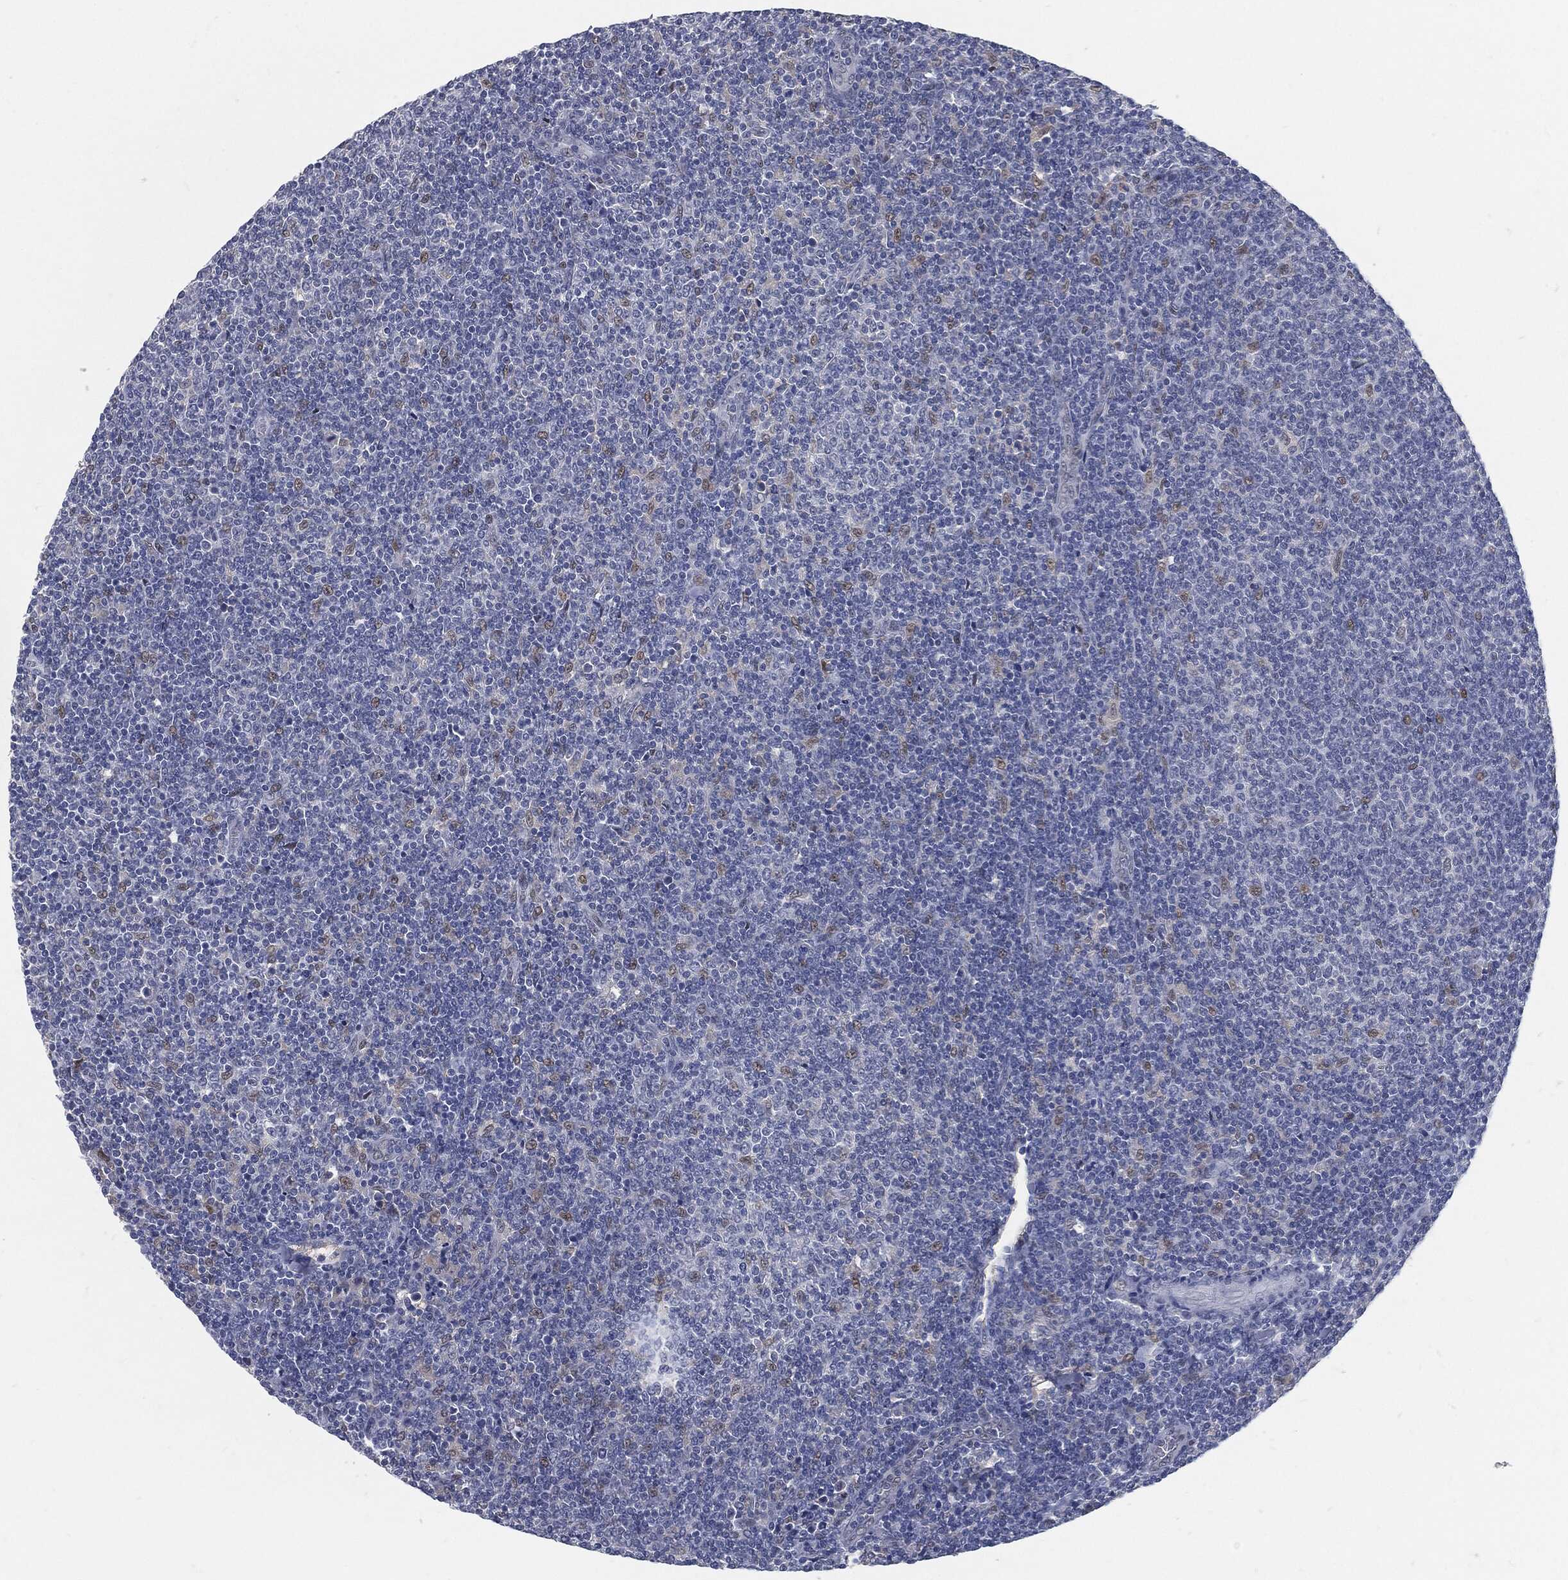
{"staining": {"intensity": "negative", "quantity": "none", "location": "none"}, "tissue": "lymphoma", "cell_type": "Tumor cells", "image_type": "cancer", "snomed": [{"axis": "morphology", "description": "Malignant lymphoma, non-Hodgkin's type, Low grade"}, {"axis": "topography", "description": "Lymph node"}], "caption": "The micrograph demonstrates no significant positivity in tumor cells of malignant lymphoma, non-Hodgkin's type (low-grade).", "gene": "PROM1", "patient": {"sex": "male", "age": 52}}